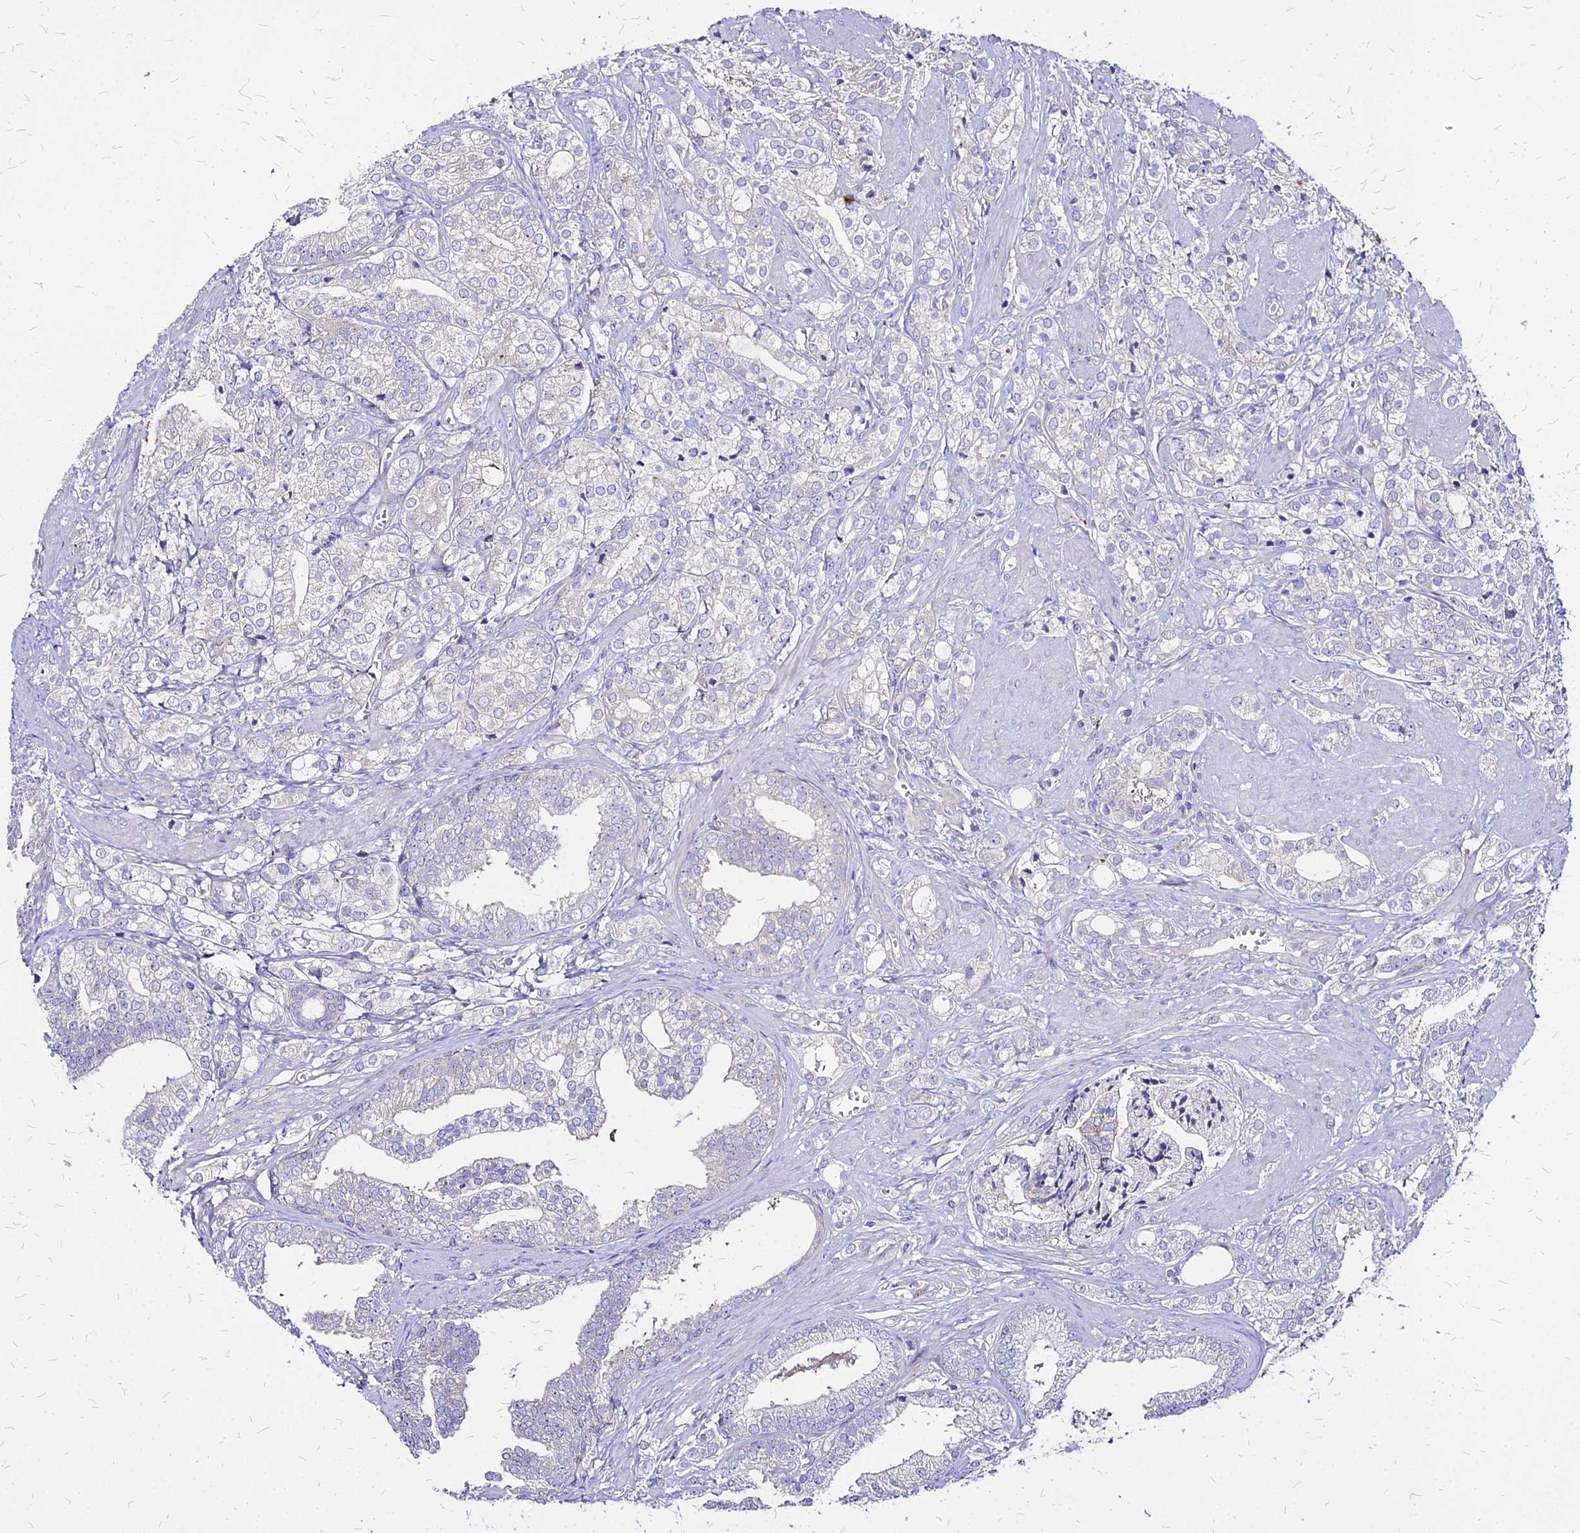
{"staining": {"intensity": "negative", "quantity": "none", "location": "none"}, "tissue": "prostate cancer", "cell_type": "Tumor cells", "image_type": "cancer", "snomed": [{"axis": "morphology", "description": "Adenocarcinoma, High grade"}, {"axis": "topography", "description": "Prostate"}], "caption": "DAB (3,3'-diaminobenzidine) immunohistochemical staining of human prostate cancer (high-grade adenocarcinoma) shows no significant staining in tumor cells. The staining was performed using DAB to visualize the protein expression in brown, while the nuclei were stained in blue with hematoxylin (Magnification: 20x).", "gene": "COMMD10", "patient": {"sex": "male", "age": 50}}